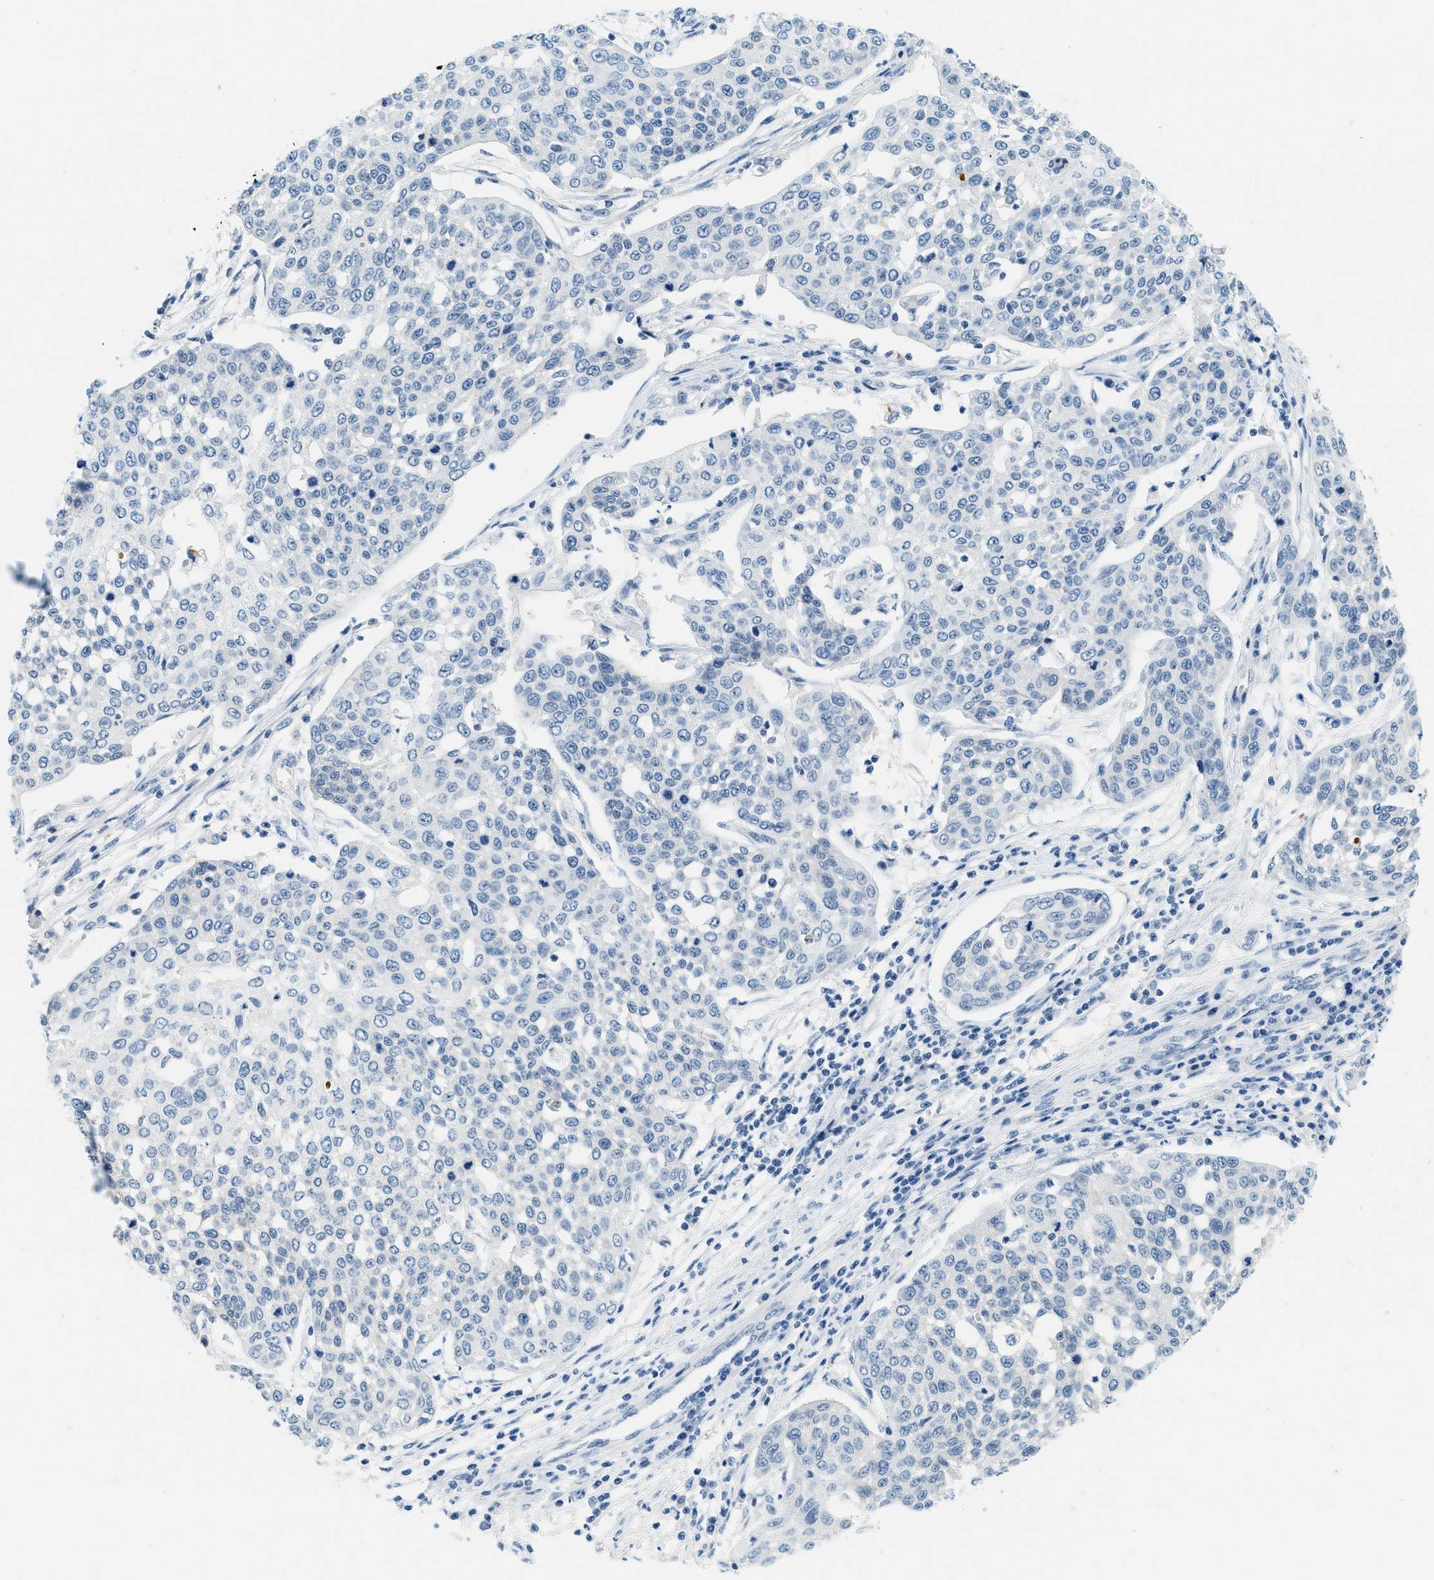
{"staining": {"intensity": "negative", "quantity": "none", "location": "none"}, "tissue": "cervical cancer", "cell_type": "Tumor cells", "image_type": "cancer", "snomed": [{"axis": "morphology", "description": "Squamous cell carcinoma, NOS"}, {"axis": "topography", "description": "Cervix"}], "caption": "Immunohistochemistry image of neoplastic tissue: cervical squamous cell carcinoma stained with DAB (3,3'-diaminobenzidine) reveals no significant protein staining in tumor cells.", "gene": "CYP4X1", "patient": {"sex": "female", "age": 34}}